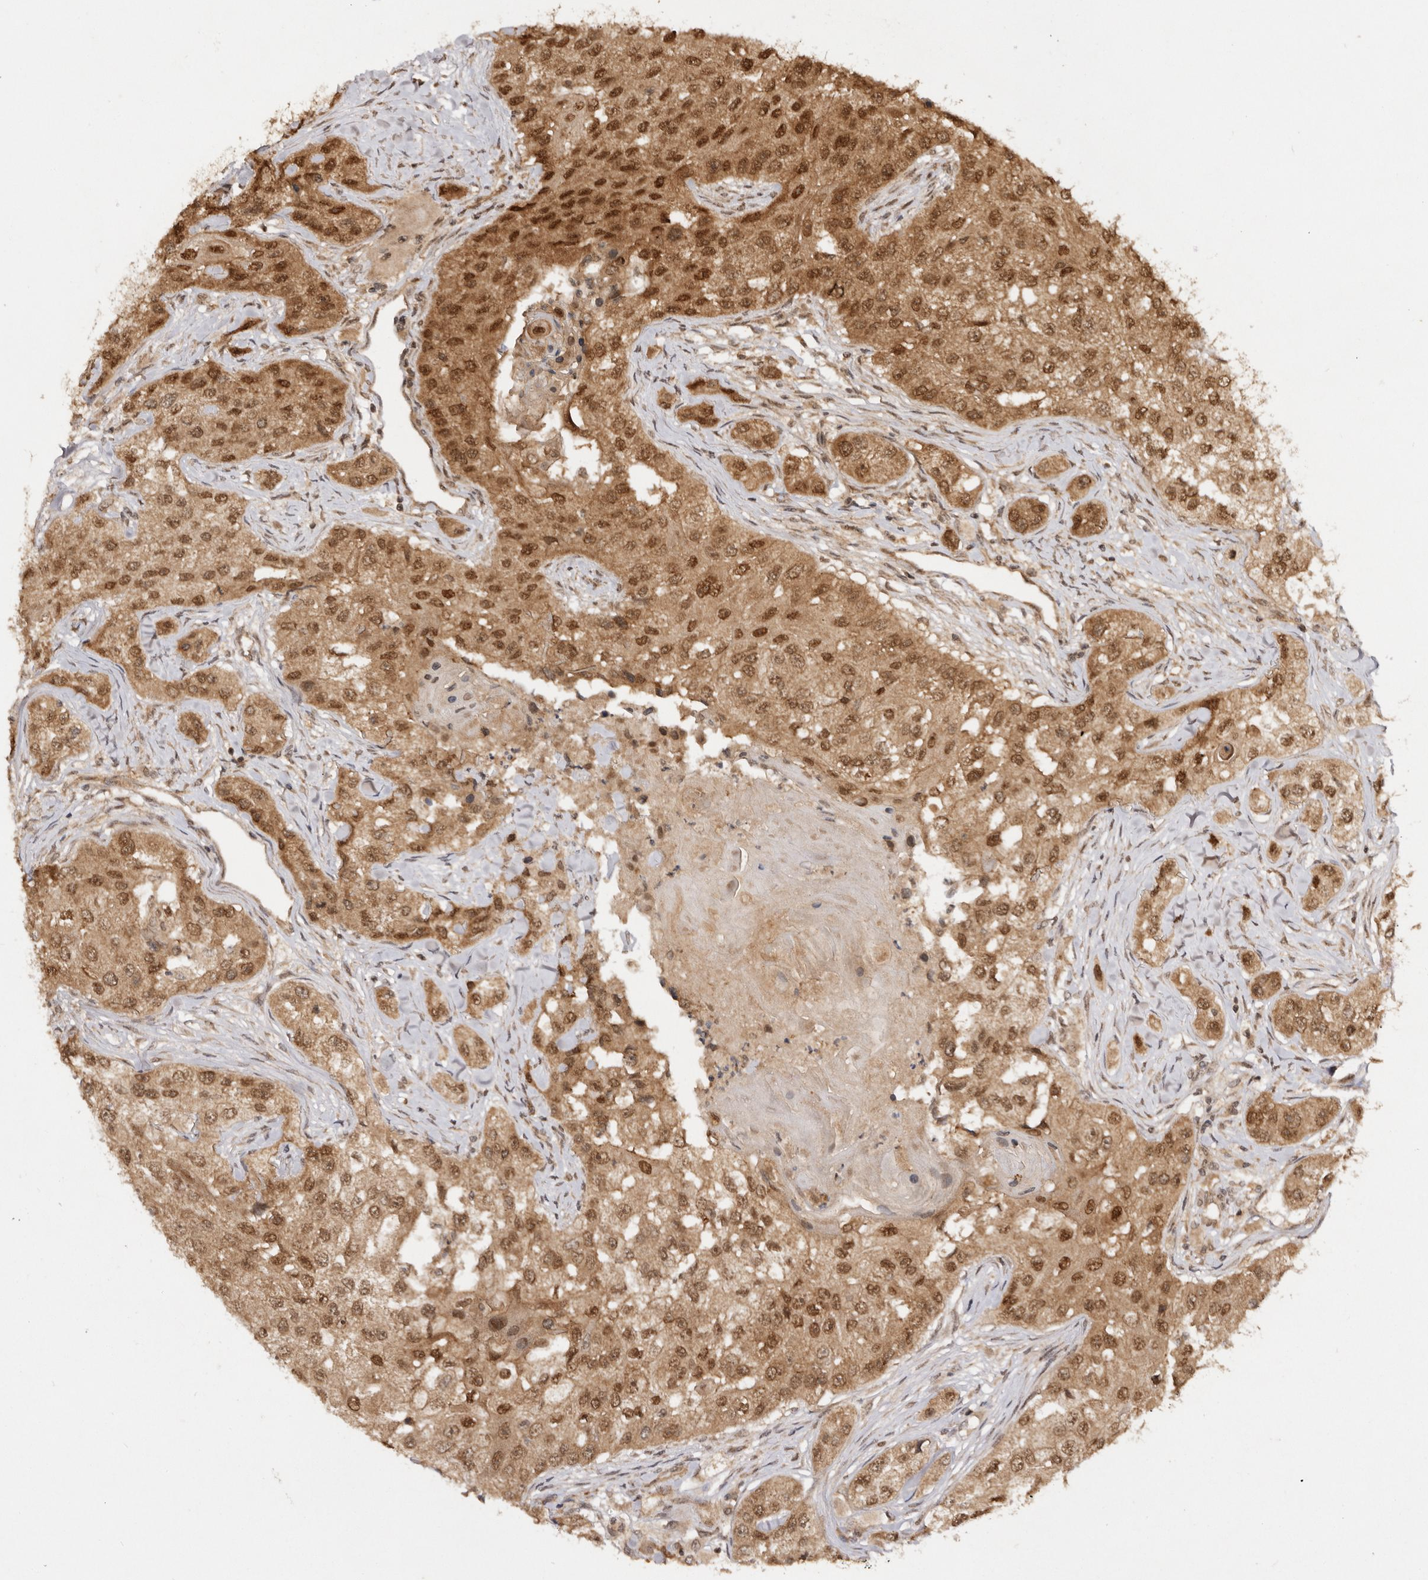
{"staining": {"intensity": "moderate", "quantity": ">75%", "location": "cytoplasmic/membranous,nuclear"}, "tissue": "head and neck cancer", "cell_type": "Tumor cells", "image_type": "cancer", "snomed": [{"axis": "morphology", "description": "Normal tissue, NOS"}, {"axis": "morphology", "description": "Squamous cell carcinoma, NOS"}, {"axis": "topography", "description": "Skeletal muscle"}, {"axis": "topography", "description": "Head-Neck"}], "caption": "DAB immunohistochemical staining of human head and neck cancer reveals moderate cytoplasmic/membranous and nuclear protein positivity in approximately >75% of tumor cells.", "gene": "TARS2", "patient": {"sex": "male", "age": 51}}